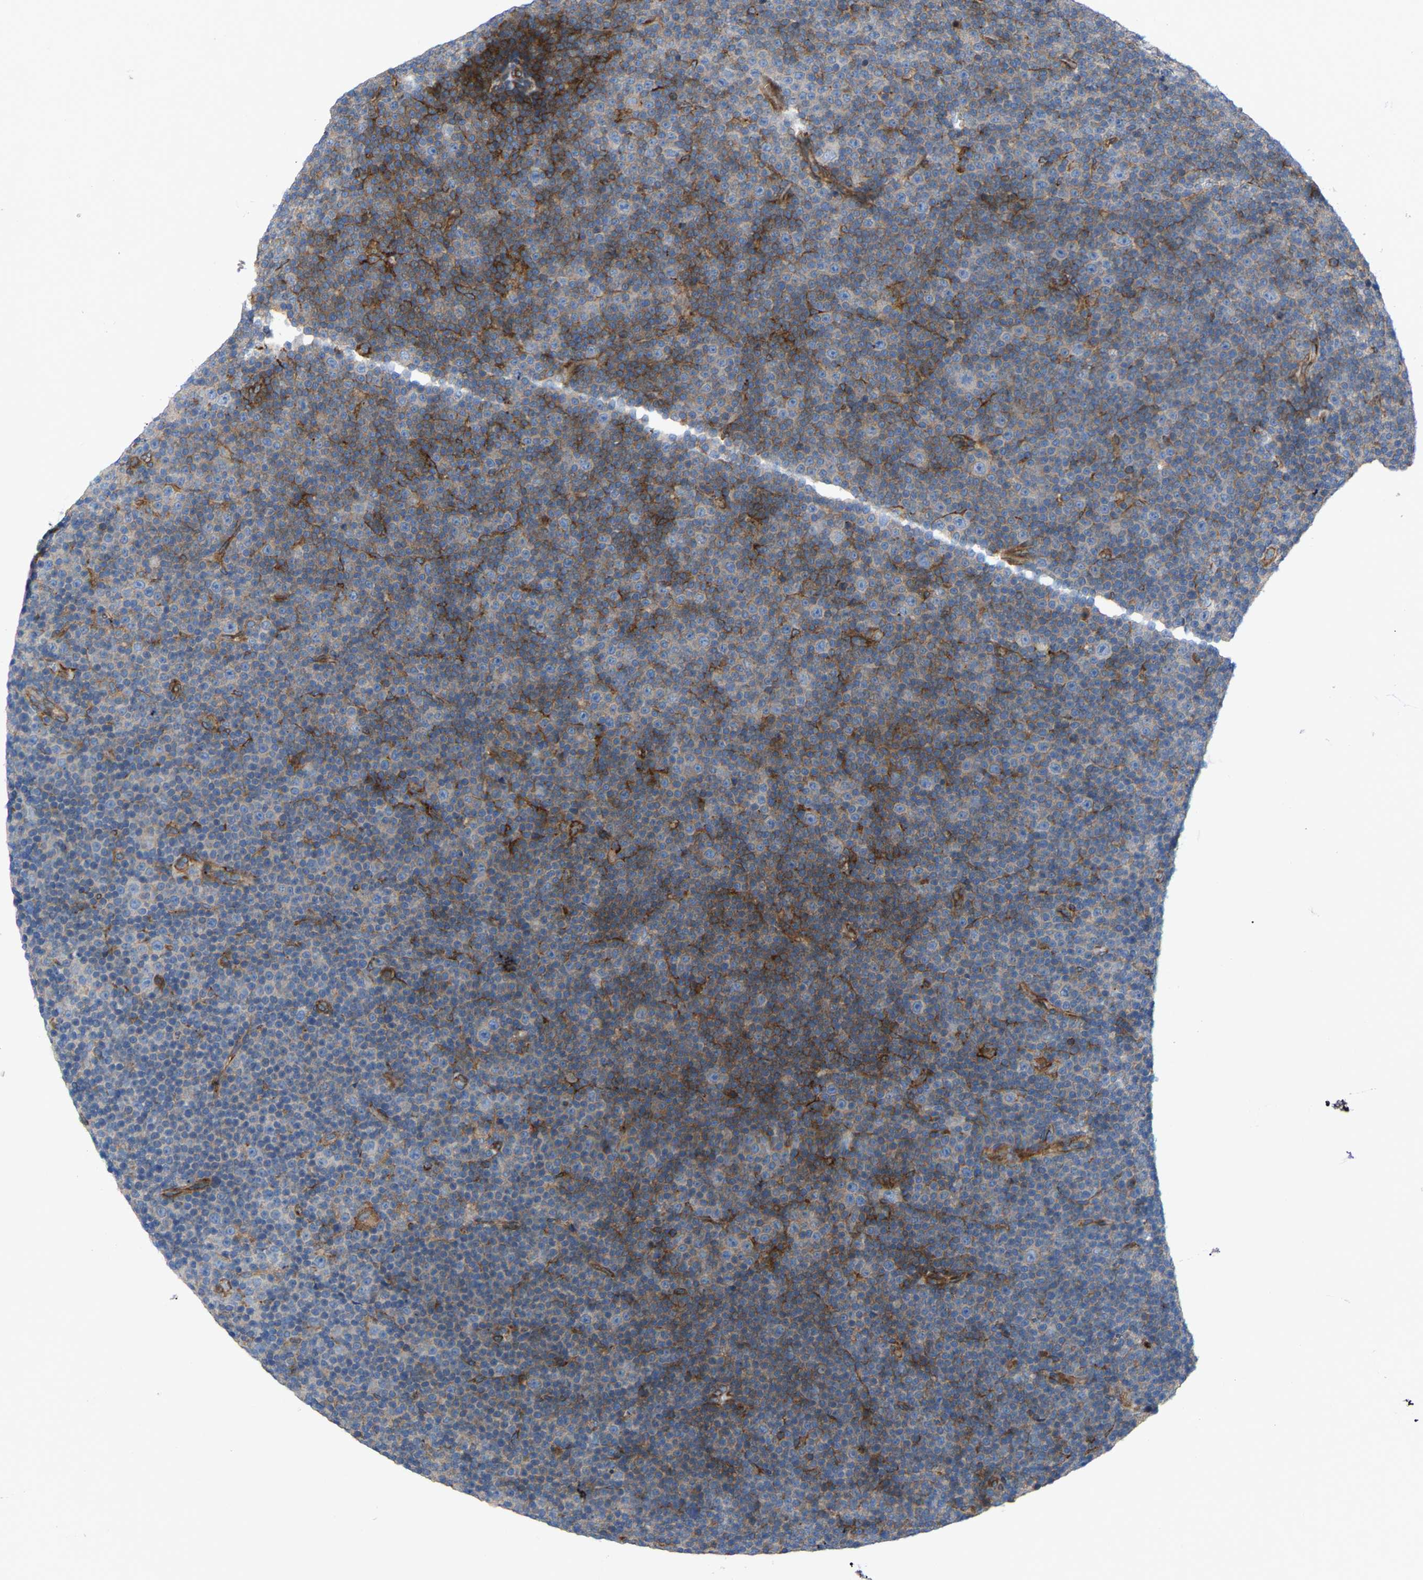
{"staining": {"intensity": "moderate", "quantity": "25%-75%", "location": "cytoplasmic/membranous"}, "tissue": "lymphoma", "cell_type": "Tumor cells", "image_type": "cancer", "snomed": [{"axis": "morphology", "description": "Malignant lymphoma, non-Hodgkin's type, Low grade"}, {"axis": "topography", "description": "Lymph node"}], "caption": "Immunohistochemical staining of human lymphoma demonstrates medium levels of moderate cytoplasmic/membranous staining in about 25%-75% of tumor cells. (brown staining indicates protein expression, while blue staining denotes nuclei).", "gene": "TOR1B", "patient": {"sex": "female", "age": 67}}